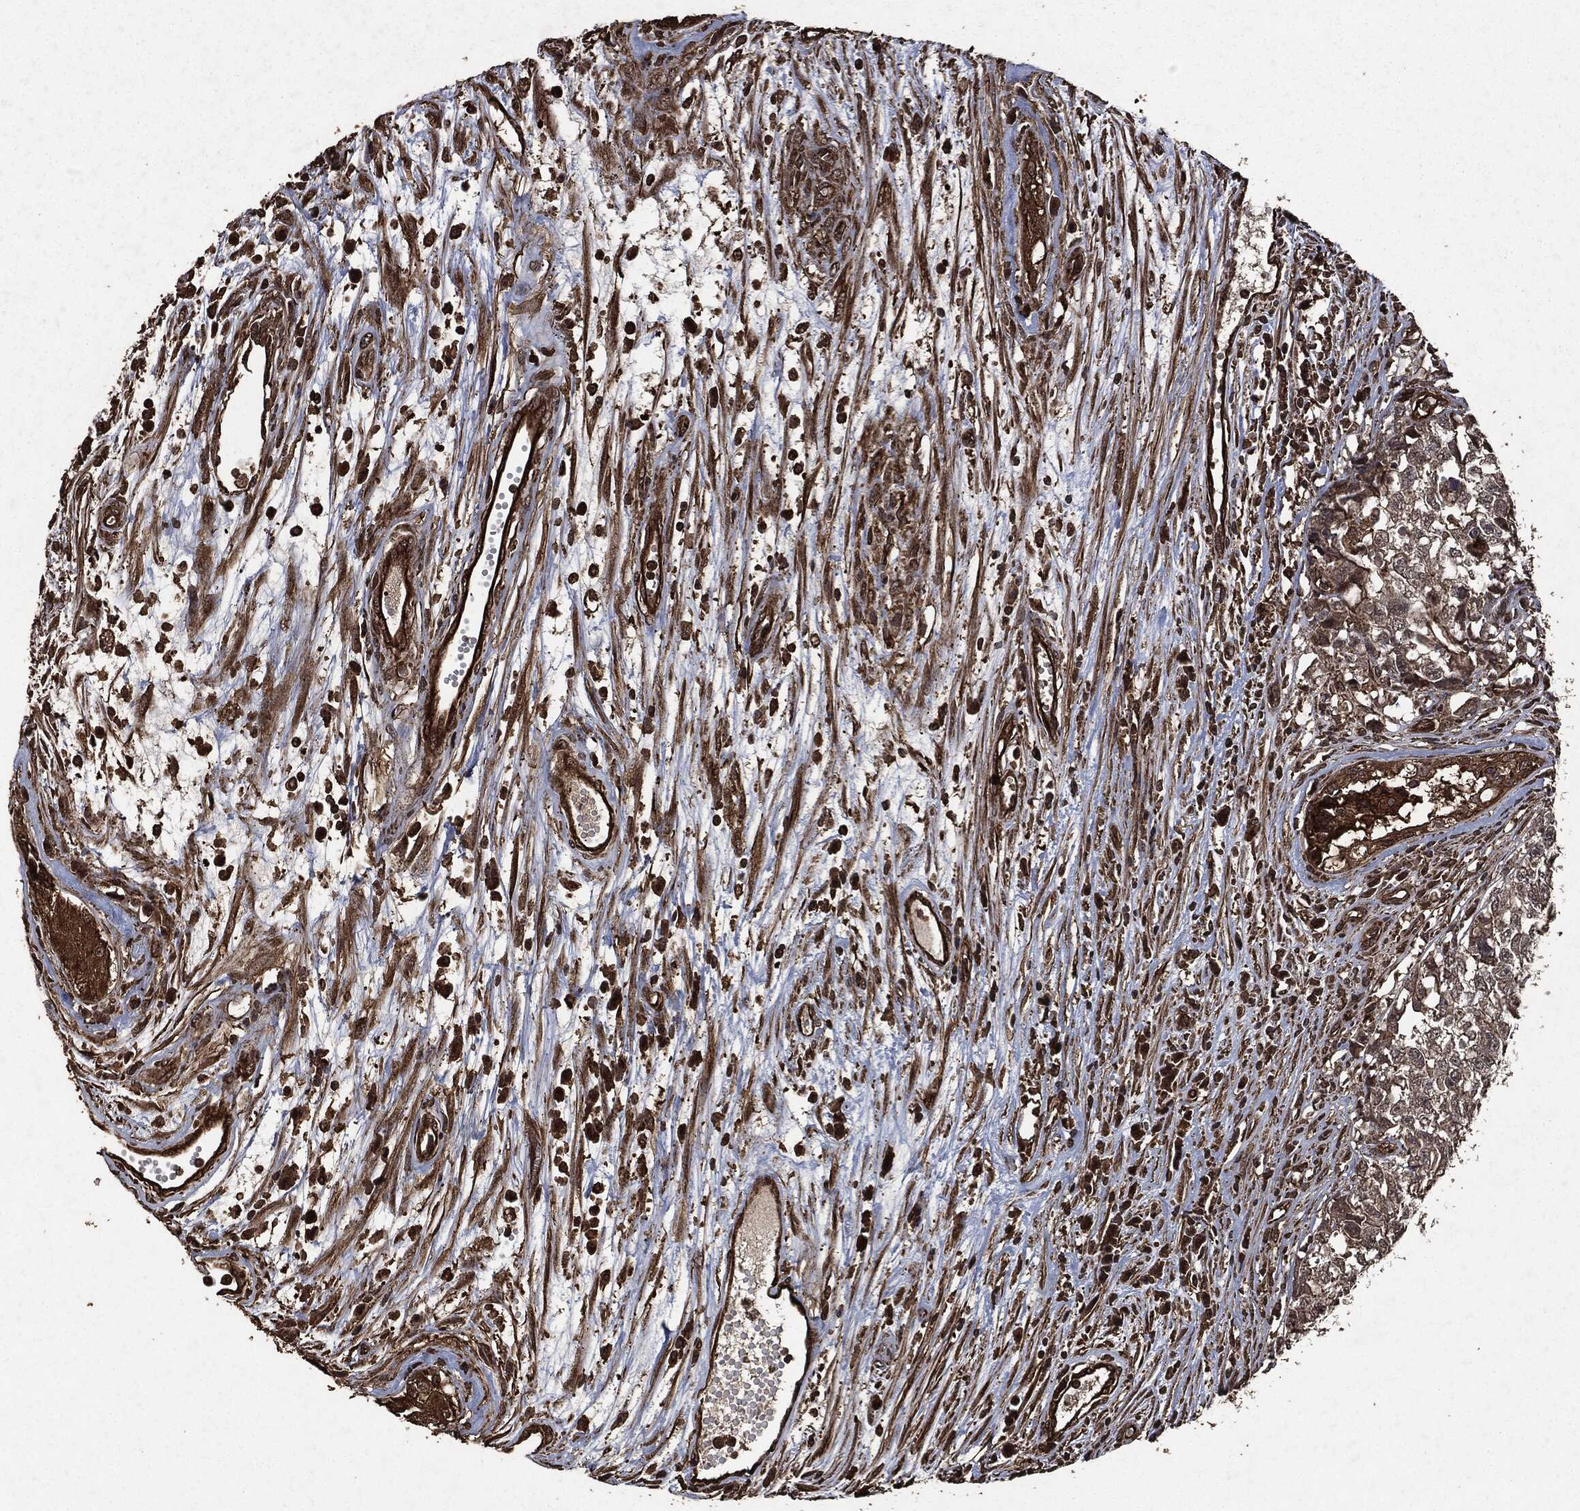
{"staining": {"intensity": "weak", "quantity": "25%-75%", "location": "cytoplasmic/membranous,nuclear"}, "tissue": "testis cancer", "cell_type": "Tumor cells", "image_type": "cancer", "snomed": [{"axis": "morphology", "description": "Seminoma, NOS"}, {"axis": "morphology", "description": "Carcinoma, Embryonal, NOS"}, {"axis": "topography", "description": "Testis"}], "caption": "Tumor cells exhibit low levels of weak cytoplasmic/membranous and nuclear staining in approximately 25%-75% of cells in human testis cancer (seminoma).", "gene": "HRAS", "patient": {"sex": "male", "age": 22}}